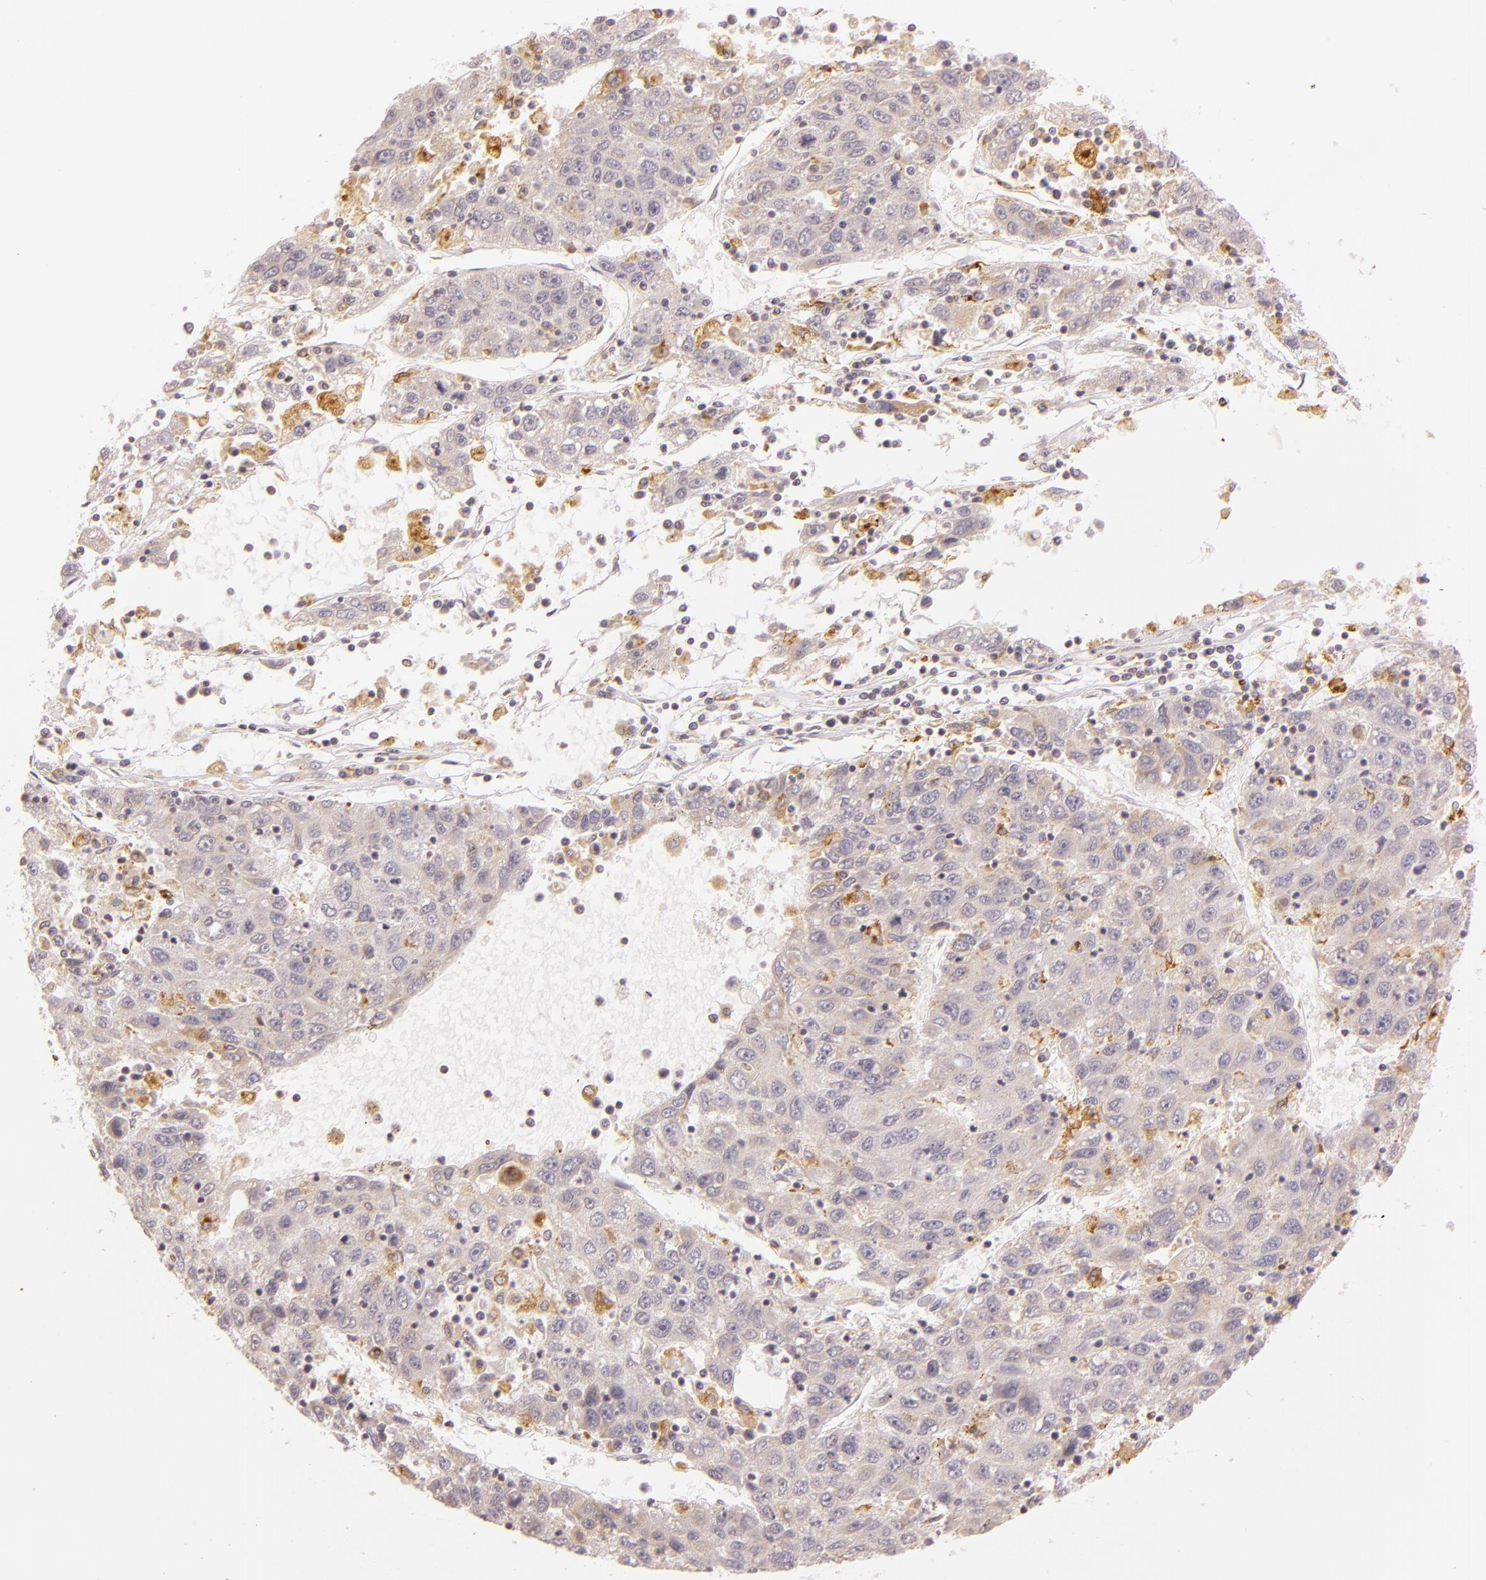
{"staining": {"intensity": "weak", "quantity": ">75%", "location": "cytoplasmic/membranous"}, "tissue": "liver cancer", "cell_type": "Tumor cells", "image_type": "cancer", "snomed": [{"axis": "morphology", "description": "Carcinoma, Hepatocellular, NOS"}, {"axis": "topography", "description": "Liver"}], "caption": "The photomicrograph demonstrates immunohistochemical staining of liver hepatocellular carcinoma. There is weak cytoplasmic/membranous positivity is identified in about >75% of tumor cells.", "gene": "LGMN", "patient": {"sex": "male", "age": 49}}